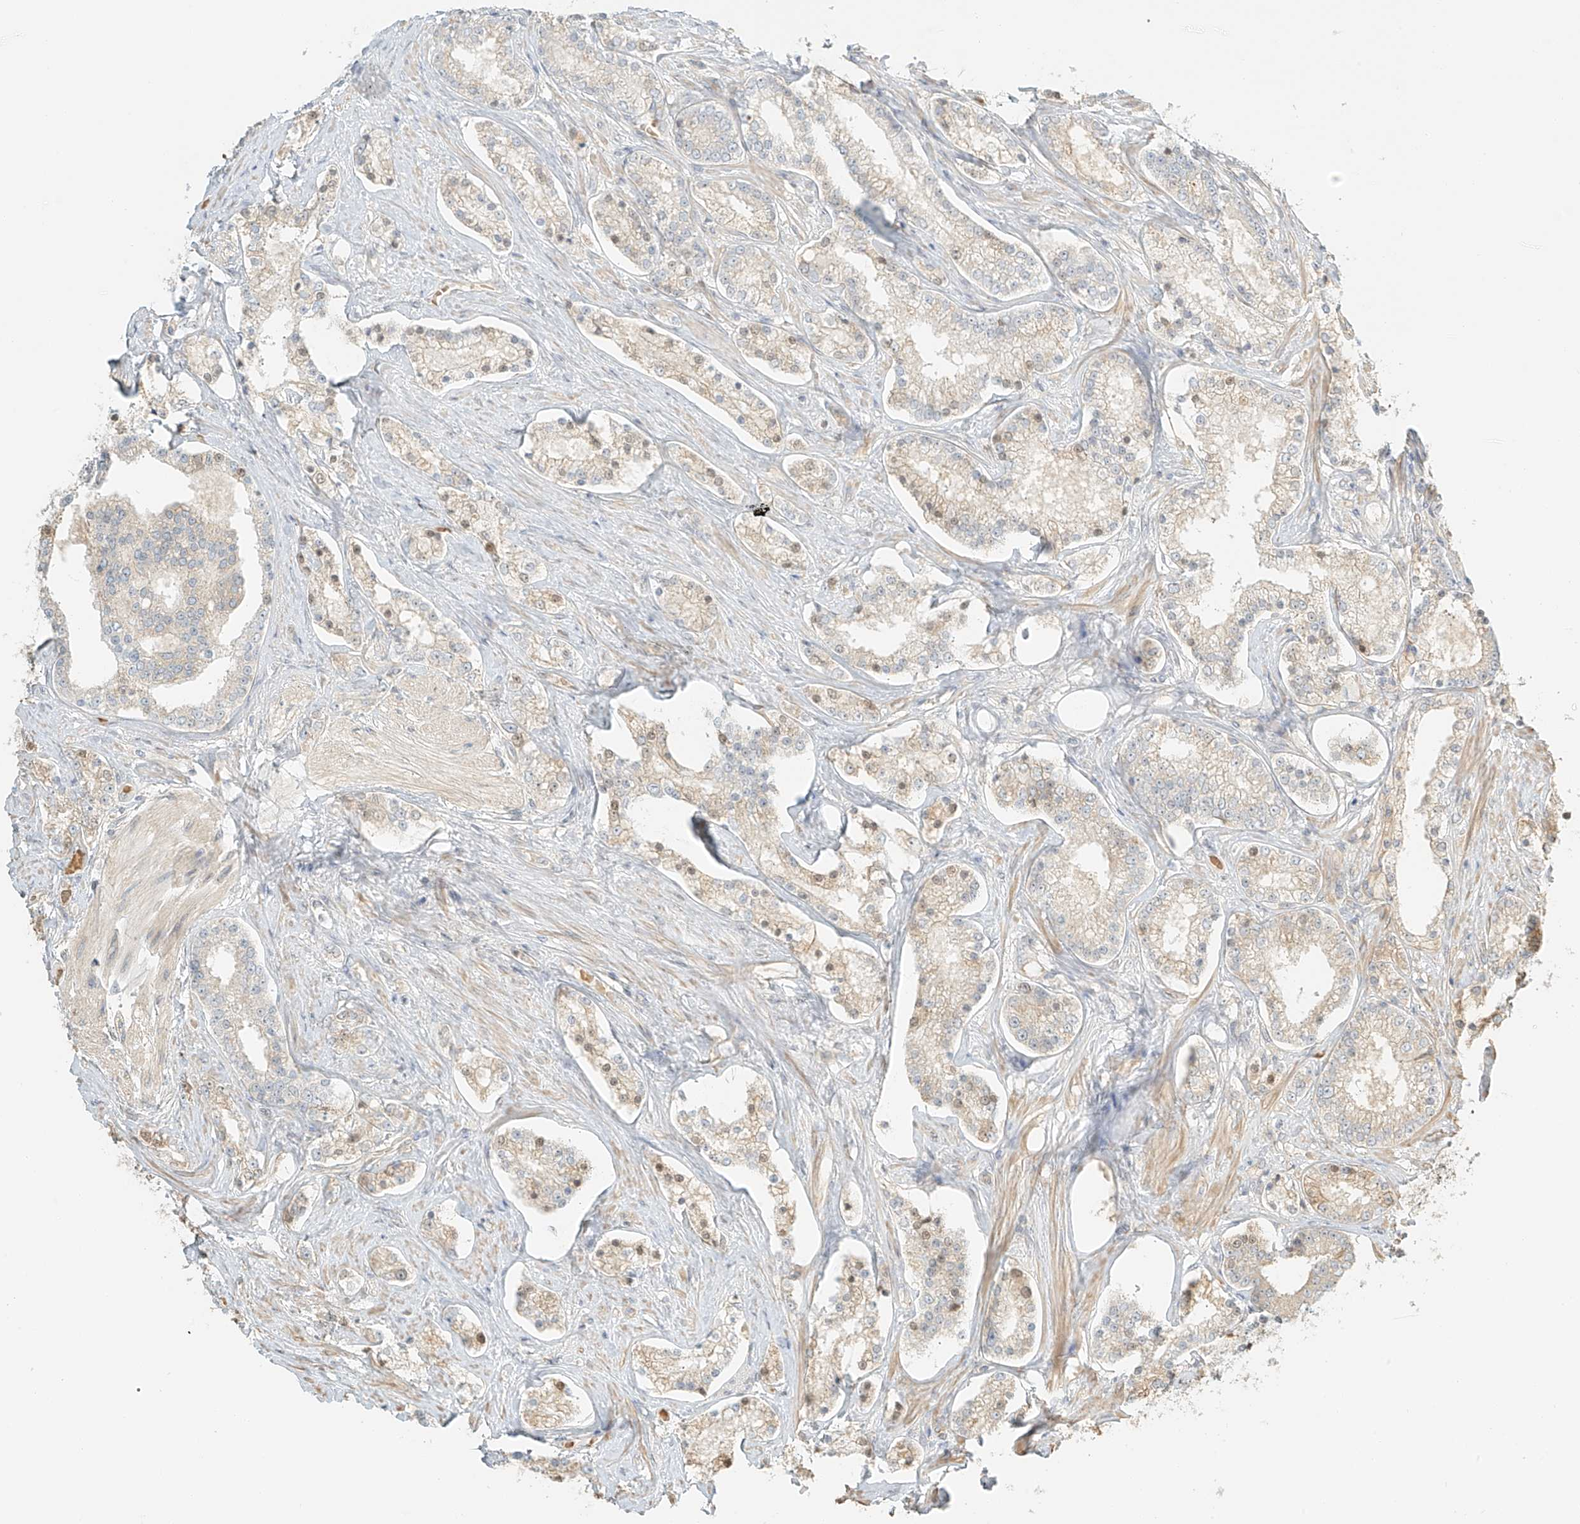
{"staining": {"intensity": "weak", "quantity": "<25%", "location": "nuclear"}, "tissue": "prostate cancer", "cell_type": "Tumor cells", "image_type": "cancer", "snomed": [{"axis": "morphology", "description": "Normal tissue, NOS"}, {"axis": "morphology", "description": "Adenocarcinoma, High grade"}, {"axis": "topography", "description": "Prostate"}], "caption": "Tumor cells show no significant protein positivity in prostate cancer (adenocarcinoma (high-grade)).", "gene": "UPK1B", "patient": {"sex": "male", "age": 83}}